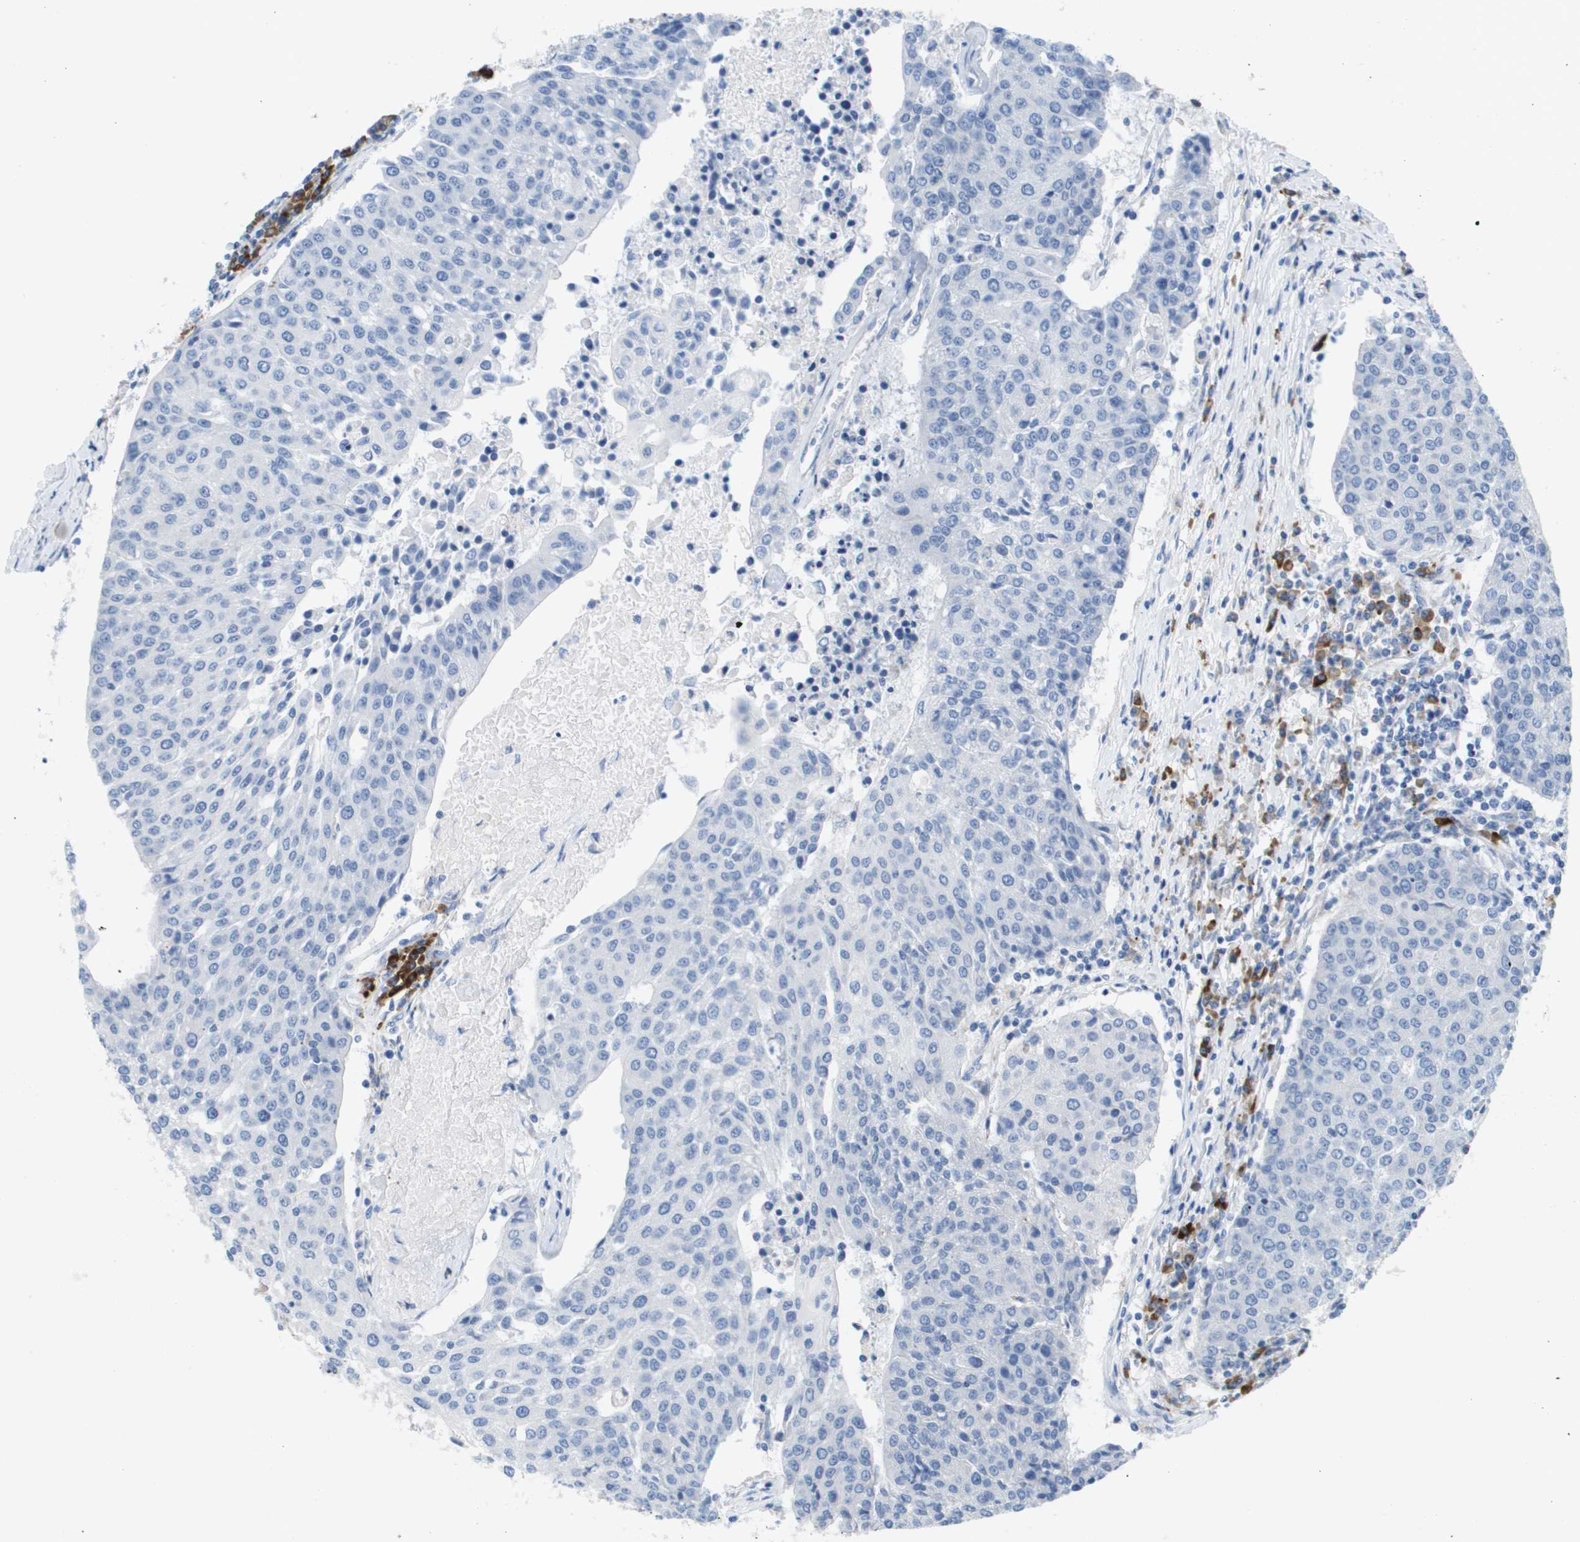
{"staining": {"intensity": "negative", "quantity": "none", "location": "none"}, "tissue": "urothelial cancer", "cell_type": "Tumor cells", "image_type": "cancer", "snomed": [{"axis": "morphology", "description": "Urothelial carcinoma, High grade"}, {"axis": "topography", "description": "Urinary bladder"}], "caption": "This histopathology image is of urothelial carcinoma (high-grade) stained with immunohistochemistry to label a protein in brown with the nuclei are counter-stained blue. There is no positivity in tumor cells.", "gene": "CD3G", "patient": {"sex": "female", "age": 85}}